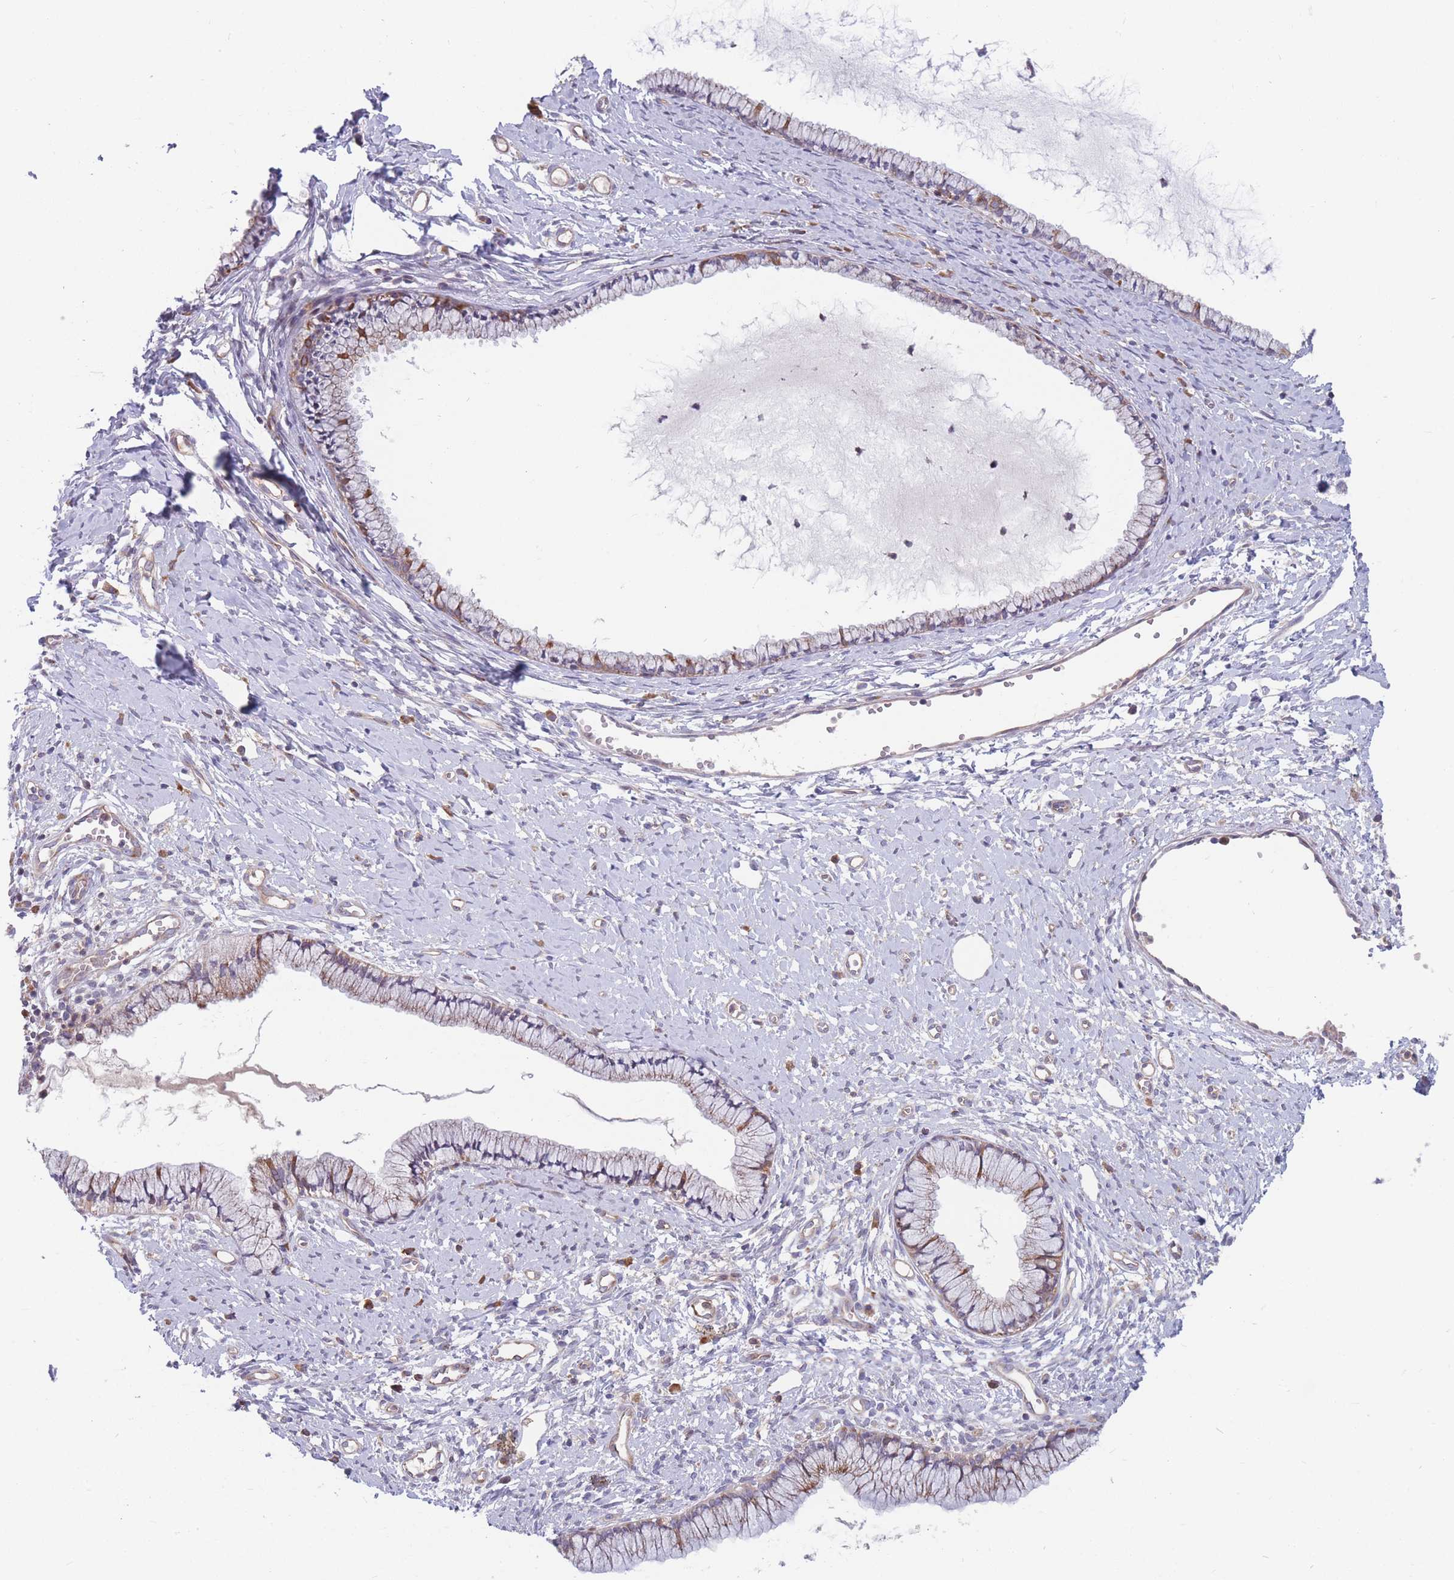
{"staining": {"intensity": "negative", "quantity": "none", "location": "none"}, "tissue": "cervix", "cell_type": "Glandular cells", "image_type": "normal", "snomed": [{"axis": "morphology", "description": "Normal tissue, NOS"}, {"axis": "topography", "description": "Cervix"}], "caption": "Immunohistochemistry (IHC) of benign human cervix exhibits no staining in glandular cells.", "gene": "TMEM131L", "patient": {"sex": "female", "age": 40}}